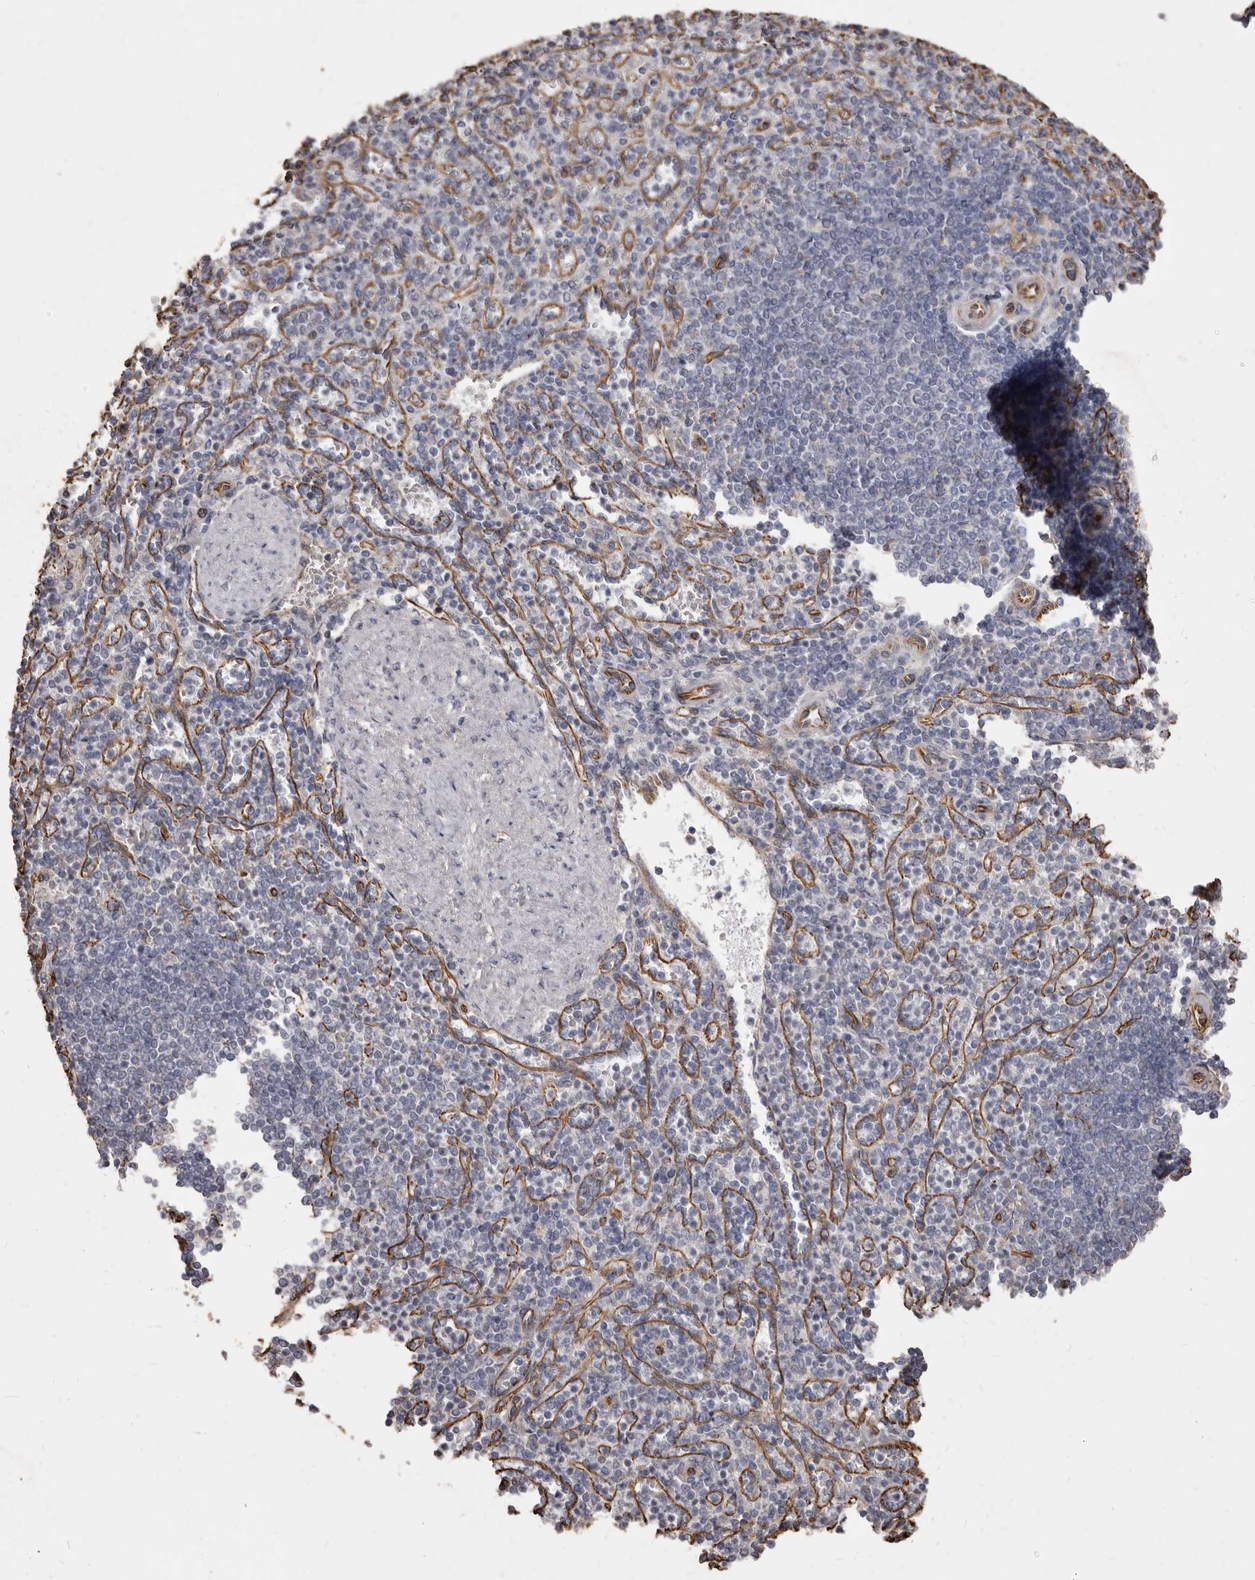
{"staining": {"intensity": "negative", "quantity": "none", "location": "none"}, "tissue": "spleen", "cell_type": "Cells in red pulp", "image_type": "normal", "snomed": [{"axis": "morphology", "description": "Normal tissue, NOS"}, {"axis": "topography", "description": "Spleen"}], "caption": "The photomicrograph shows no staining of cells in red pulp in normal spleen. The staining is performed using DAB brown chromogen with nuclei counter-stained in using hematoxylin.", "gene": "MTURN", "patient": {"sex": "female", "age": 74}}